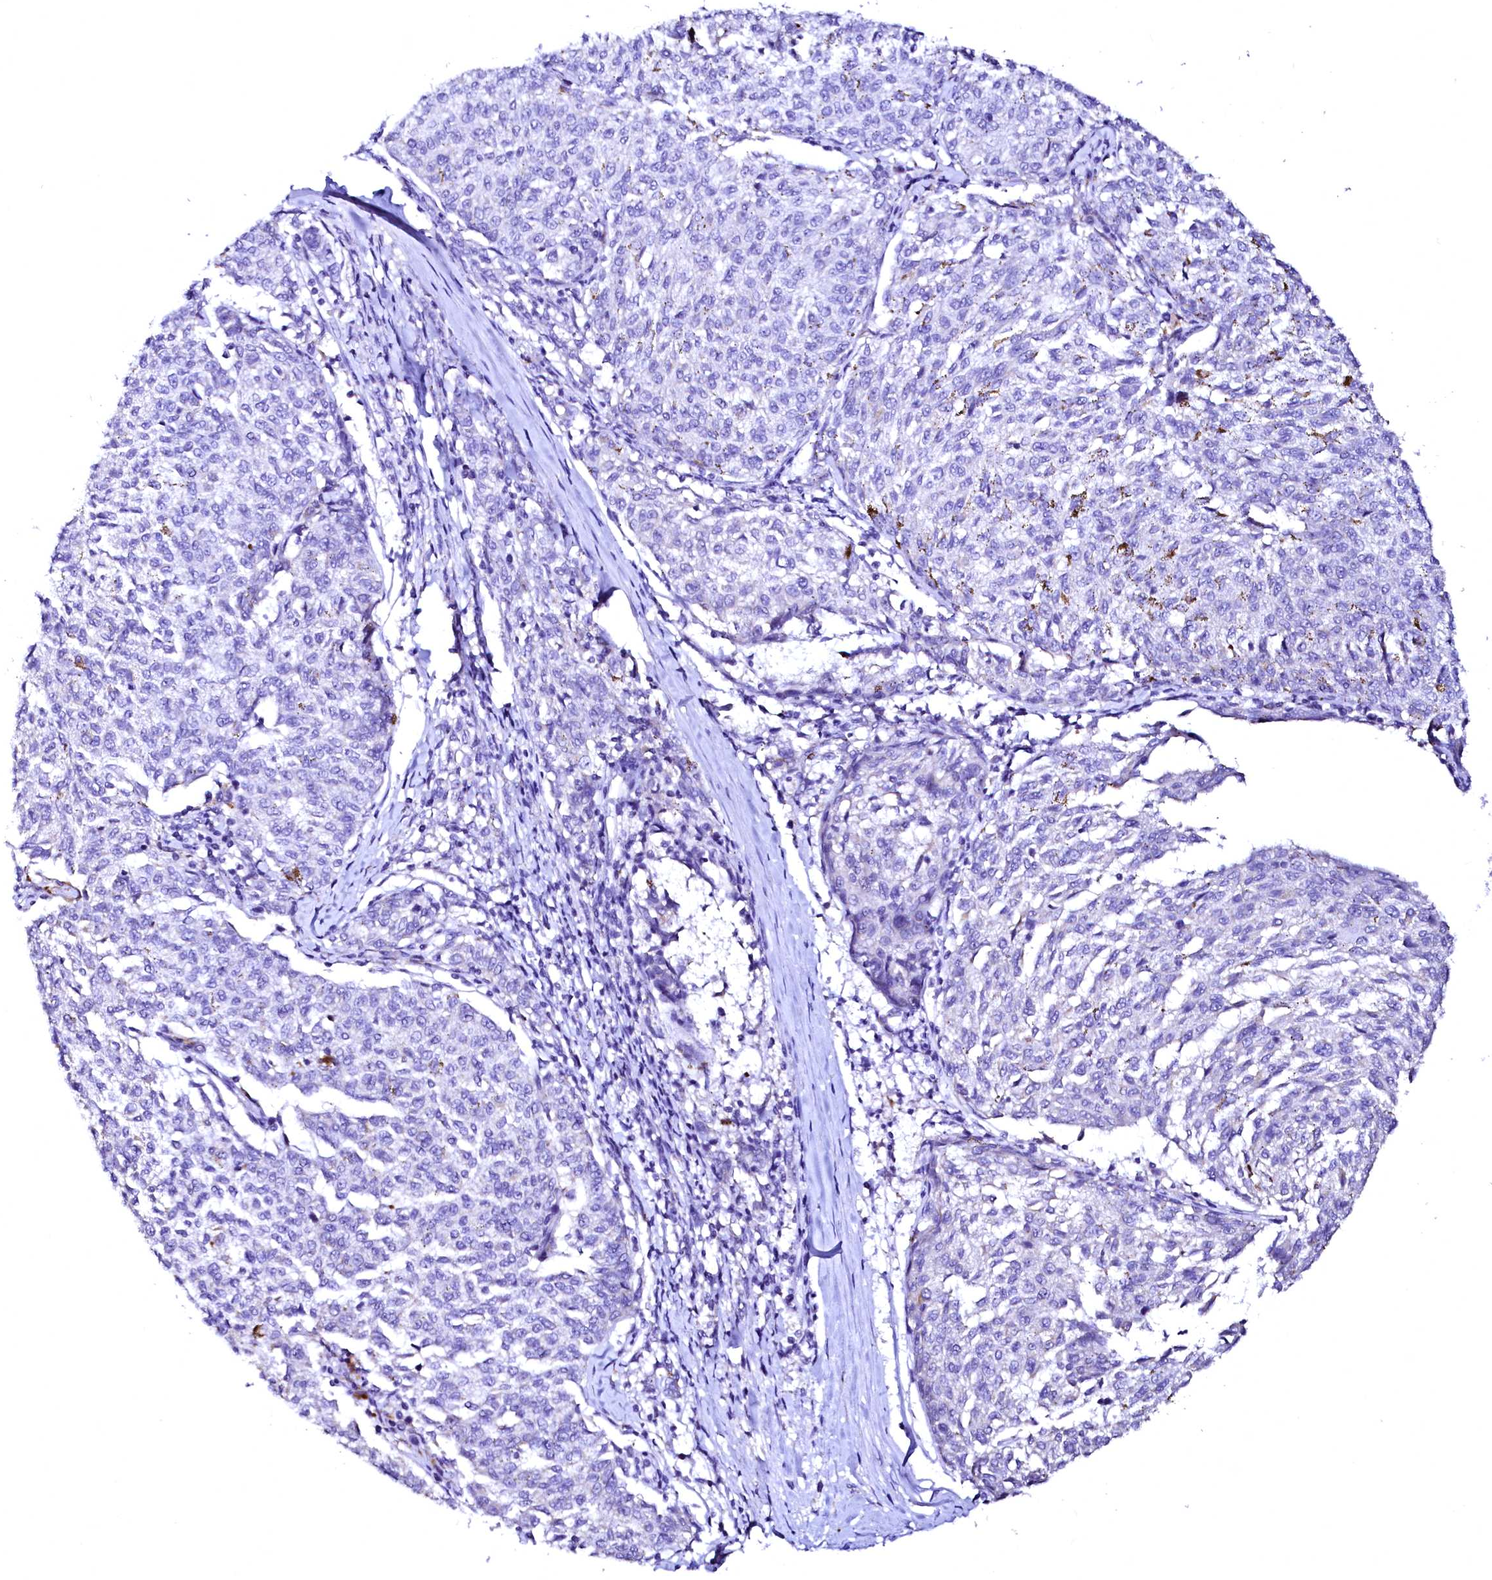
{"staining": {"intensity": "moderate", "quantity": "<25%", "location": "cytoplasmic/membranous"}, "tissue": "melanoma", "cell_type": "Tumor cells", "image_type": "cancer", "snomed": [{"axis": "morphology", "description": "Malignant melanoma, NOS"}, {"axis": "topography", "description": "Skin"}], "caption": "Protein staining demonstrates moderate cytoplasmic/membranous expression in approximately <25% of tumor cells in melanoma.", "gene": "NALF1", "patient": {"sex": "female", "age": 72}}